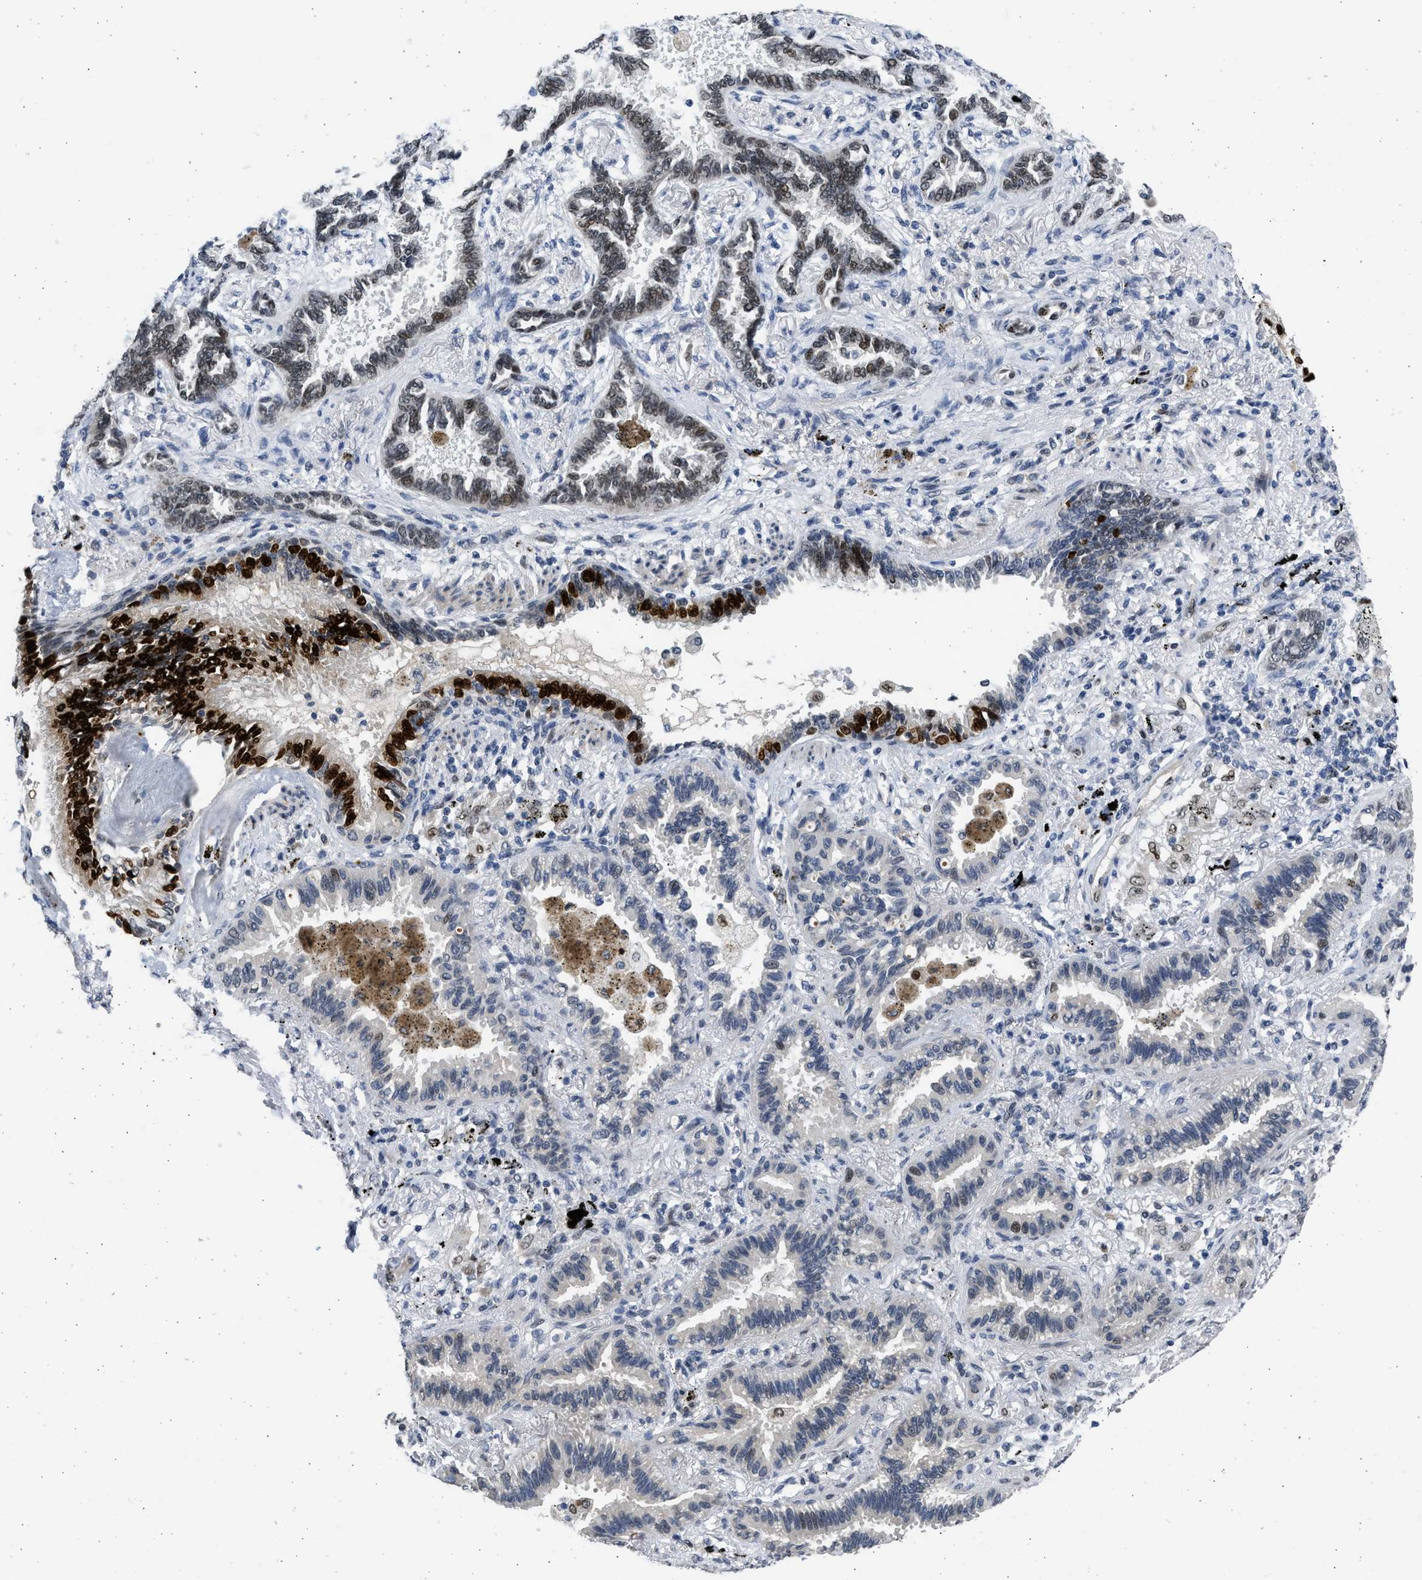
{"staining": {"intensity": "moderate", "quantity": "25%-75%", "location": "cytoplasmic/membranous,nuclear"}, "tissue": "lung cancer", "cell_type": "Tumor cells", "image_type": "cancer", "snomed": [{"axis": "morphology", "description": "Normal tissue, NOS"}, {"axis": "morphology", "description": "Adenocarcinoma, NOS"}, {"axis": "topography", "description": "Lung"}], "caption": "Immunohistochemistry (IHC) photomicrograph of human lung adenocarcinoma stained for a protein (brown), which demonstrates medium levels of moderate cytoplasmic/membranous and nuclear expression in about 25%-75% of tumor cells.", "gene": "HMGN3", "patient": {"sex": "male", "age": 59}}